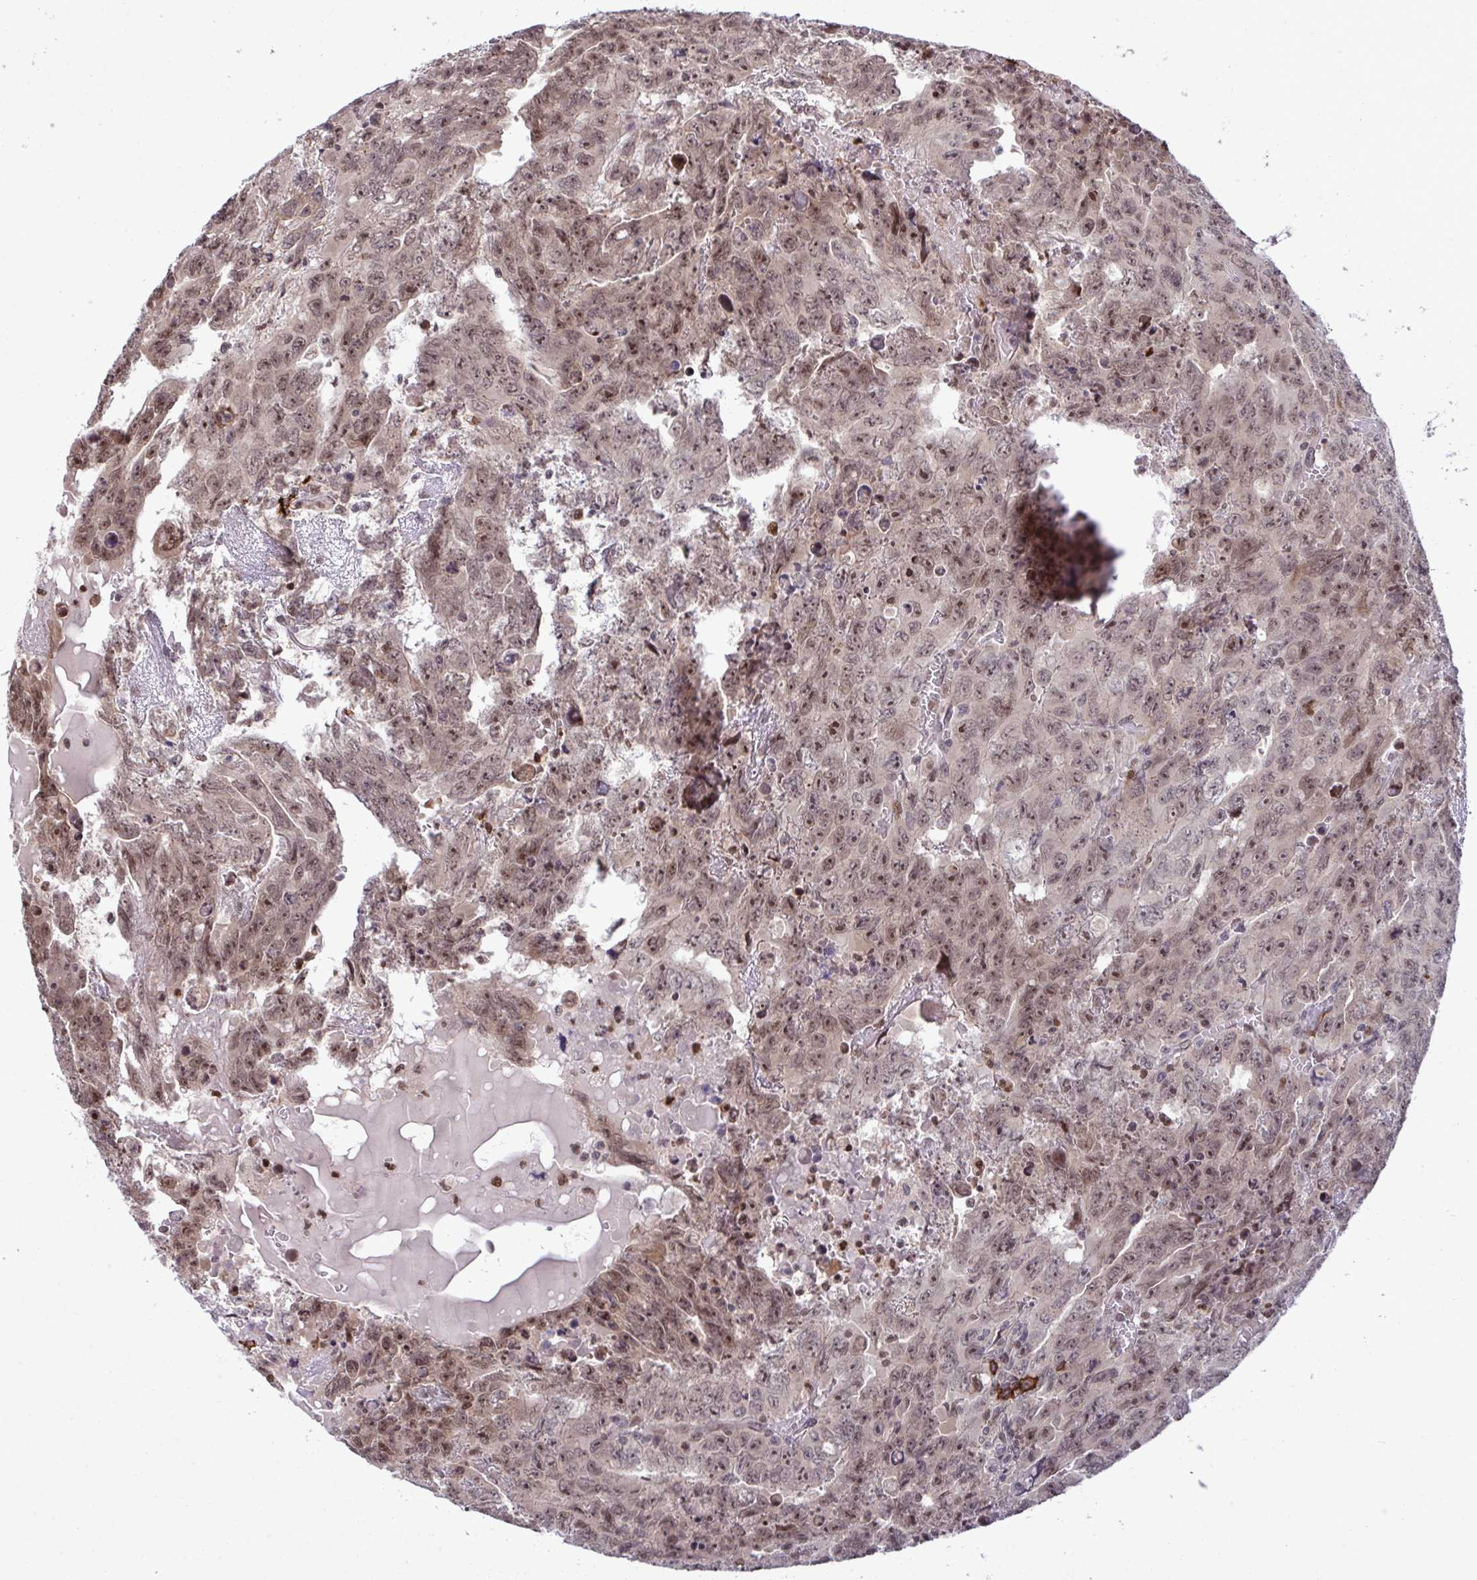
{"staining": {"intensity": "moderate", "quantity": ">75%", "location": "nuclear"}, "tissue": "testis cancer", "cell_type": "Tumor cells", "image_type": "cancer", "snomed": [{"axis": "morphology", "description": "Carcinoma, Embryonal, NOS"}, {"axis": "topography", "description": "Testis"}], "caption": "This is an image of IHC staining of testis embryonal carcinoma, which shows moderate staining in the nuclear of tumor cells.", "gene": "UXT", "patient": {"sex": "male", "age": 24}}